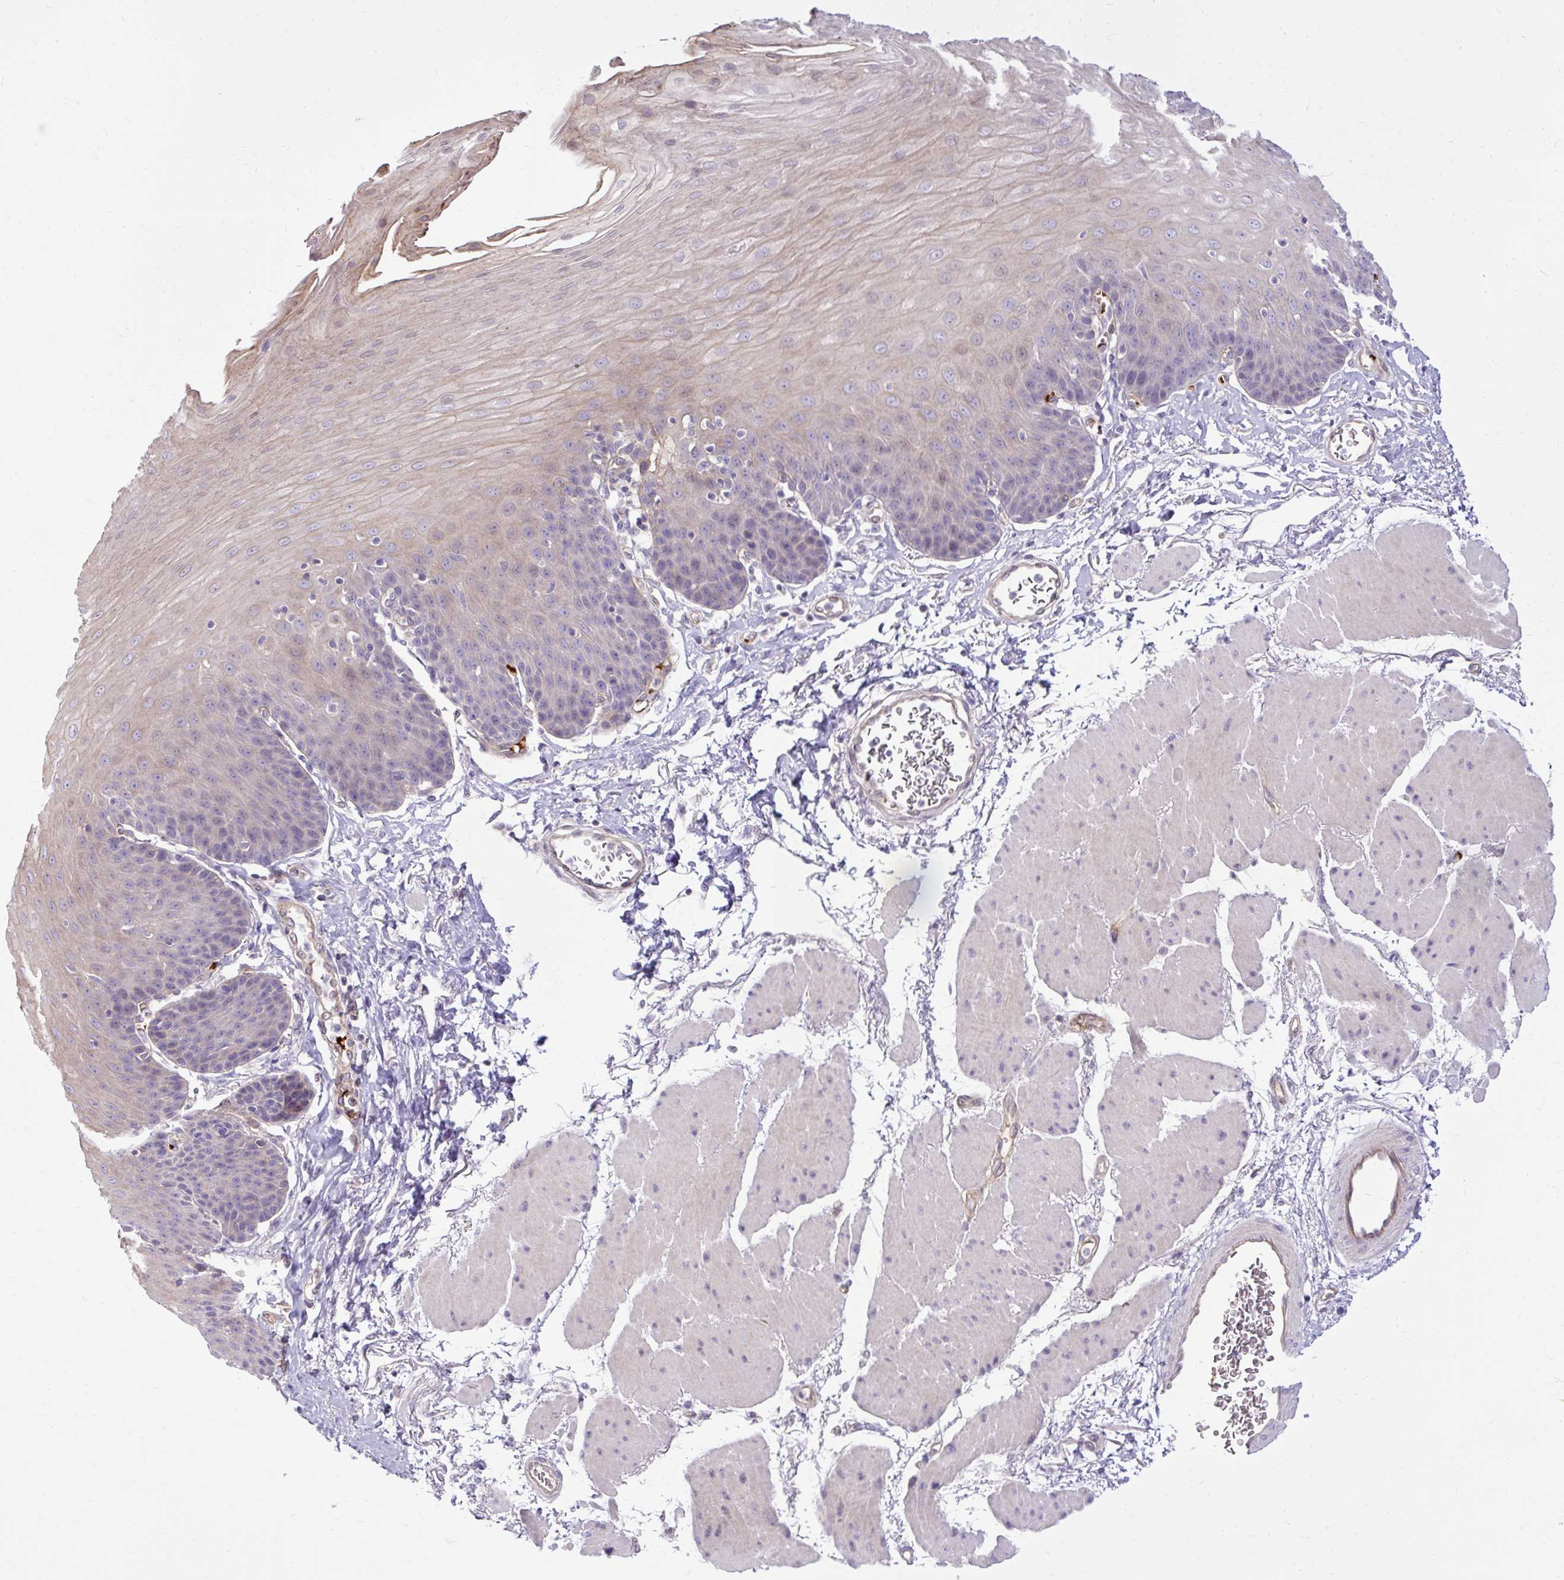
{"staining": {"intensity": "weak", "quantity": "<25%", "location": "cytoplasmic/membranous"}, "tissue": "esophagus", "cell_type": "Squamous epithelial cells", "image_type": "normal", "snomed": [{"axis": "morphology", "description": "Normal tissue, NOS"}, {"axis": "topography", "description": "Esophagus"}], "caption": "There is no significant expression in squamous epithelial cells of esophagus. The staining was performed using DAB (3,3'-diaminobenzidine) to visualize the protein expression in brown, while the nuclei were stained in blue with hematoxylin (Magnification: 20x).", "gene": "USHBP1", "patient": {"sex": "female", "age": 81}}